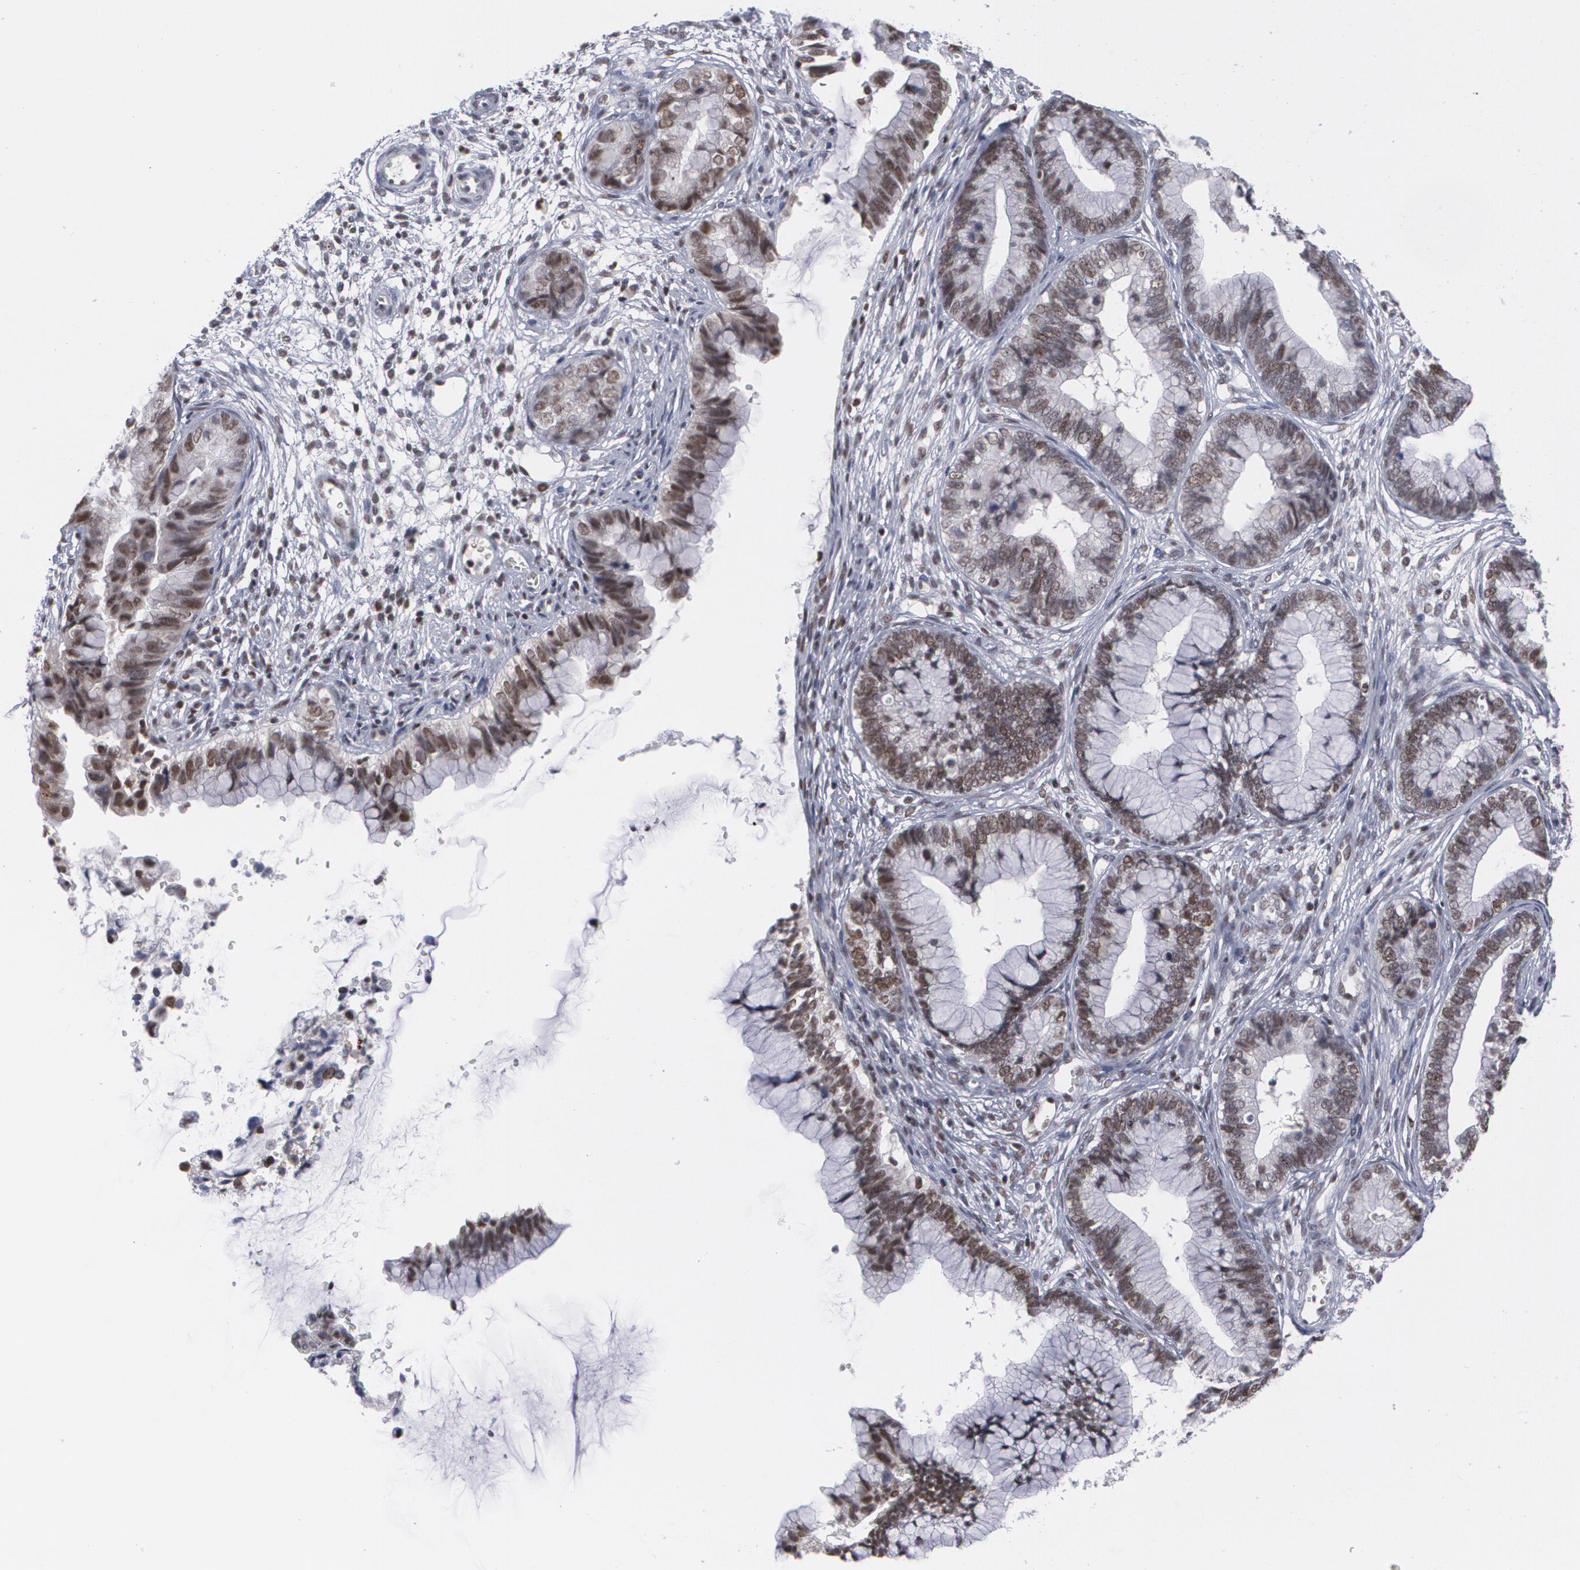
{"staining": {"intensity": "moderate", "quantity": ">75%", "location": "nuclear"}, "tissue": "cervical cancer", "cell_type": "Tumor cells", "image_type": "cancer", "snomed": [{"axis": "morphology", "description": "Adenocarcinoma, NOS"}, {"axis": "topography", "description": "Cervix"}], "caption": "Immunohistochemical staining of human cervical adenocarcinoma exhibits medium levels of moderate nuclear protein staining in approximately >75% of tumor cells. The protein of interest is stained brown, and the nuclei are stained in blue (DAB IHC with brightfield microscopy, high magnification).", "gene": "MCL1", "patient": {"sex": "female", "age": 44}}